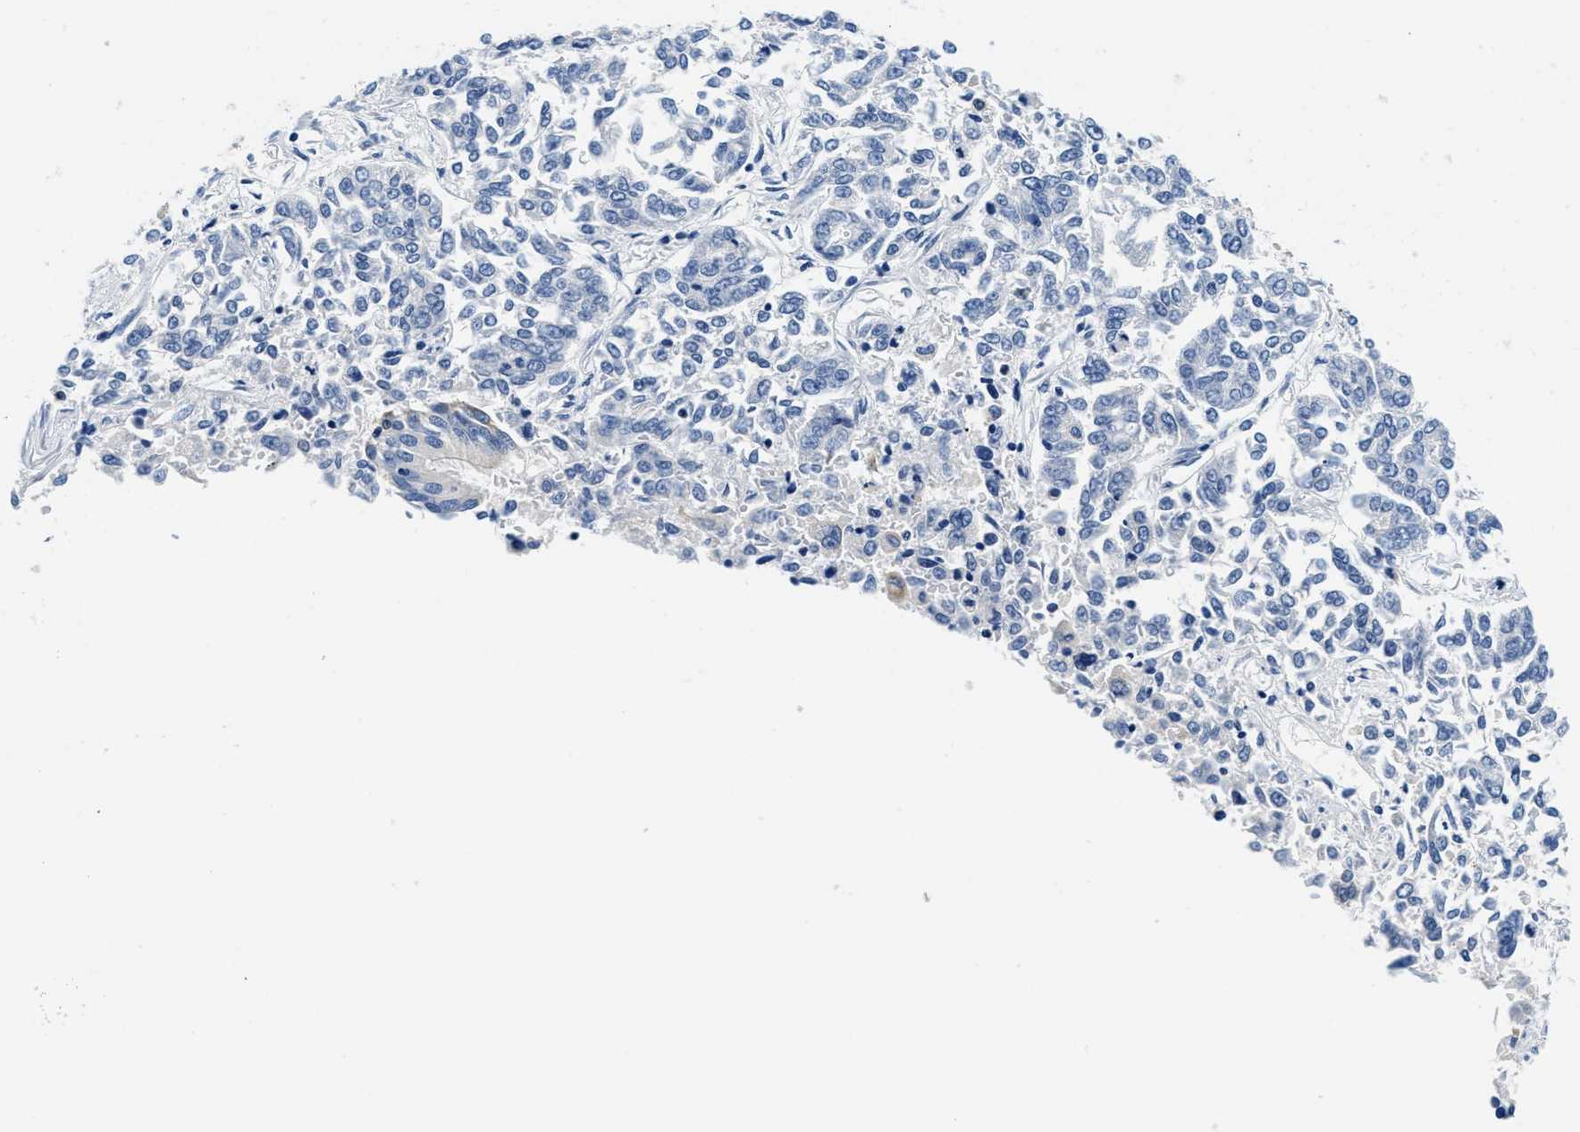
{"staining": {"intensity": "negative", "quantity": "none", "location": "none"}, "tissue": "lung cancer", "cell_type": "Tumor cells", "image_type": "cancer", "snomed": [{"axis": "morphology", "description": "Adenocarcinoma, NOS"}, {"axis": "topography", "description": "Lung"}], "caption": "A micrograph of human lung cancer (adenocarcinoma) is negative for staining in tumor cells.", "gene": "GSTM3", "patient": {"sex": "male", "age": 84}}